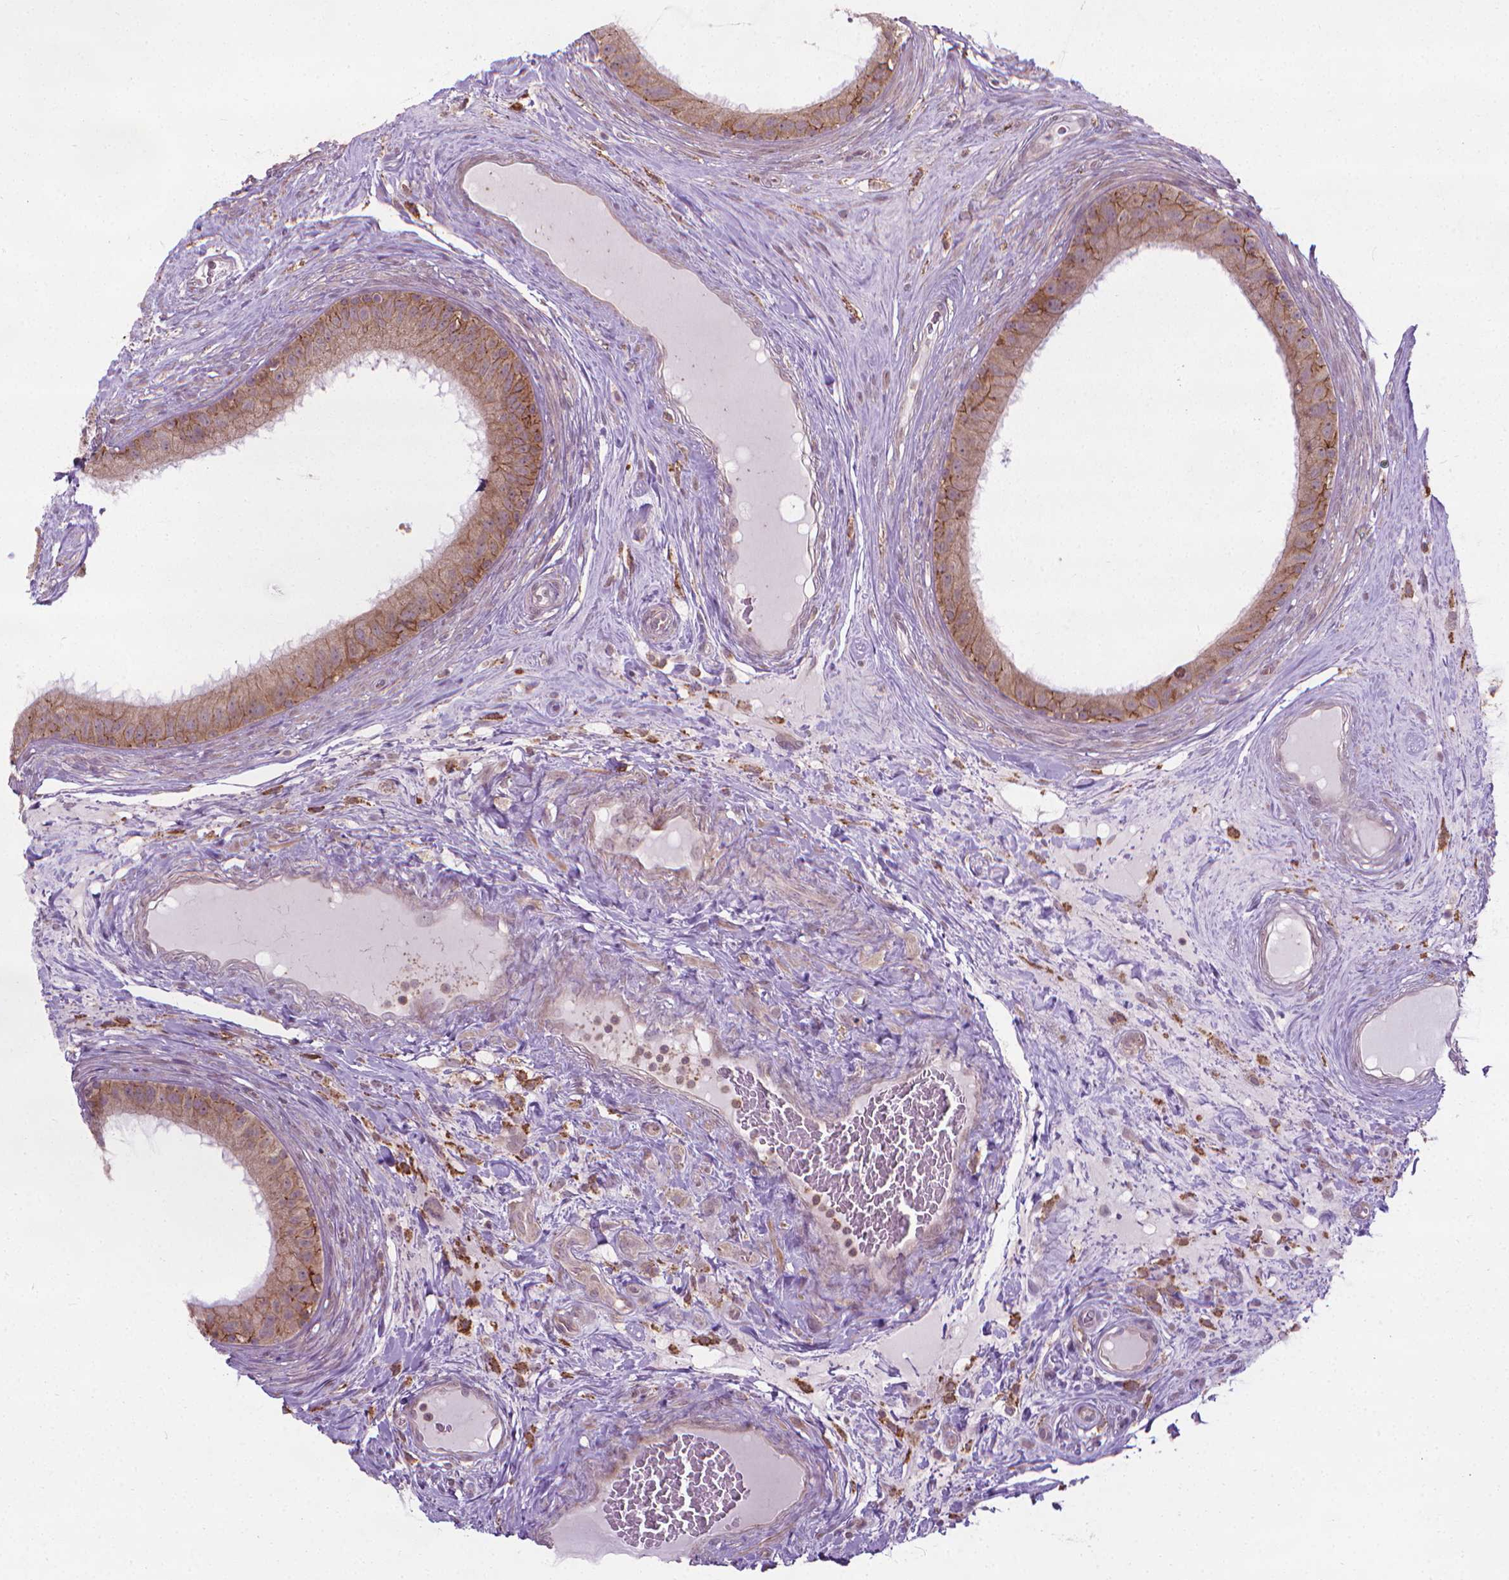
{"staining": {"intensity": "moderate", "quantity": ">75%", "location": "cytoplasmic/membranous"}, "tissue": "epididymis", "cell_type": "Glandular cells", "image_type": "normal", "snomed": [{"axis": "morphology", "description": "Normal tissue, NOS"}, {"axis": "topography", "description": "Epididymis"}], "caption": "IHC of unremarkable epididymis shows medium levels of moderate cytoplasmic/membranous expression in about >75% of glandular cells.", "gene": "PRAG1", "patient": {"sex": "male", "age": 59}}